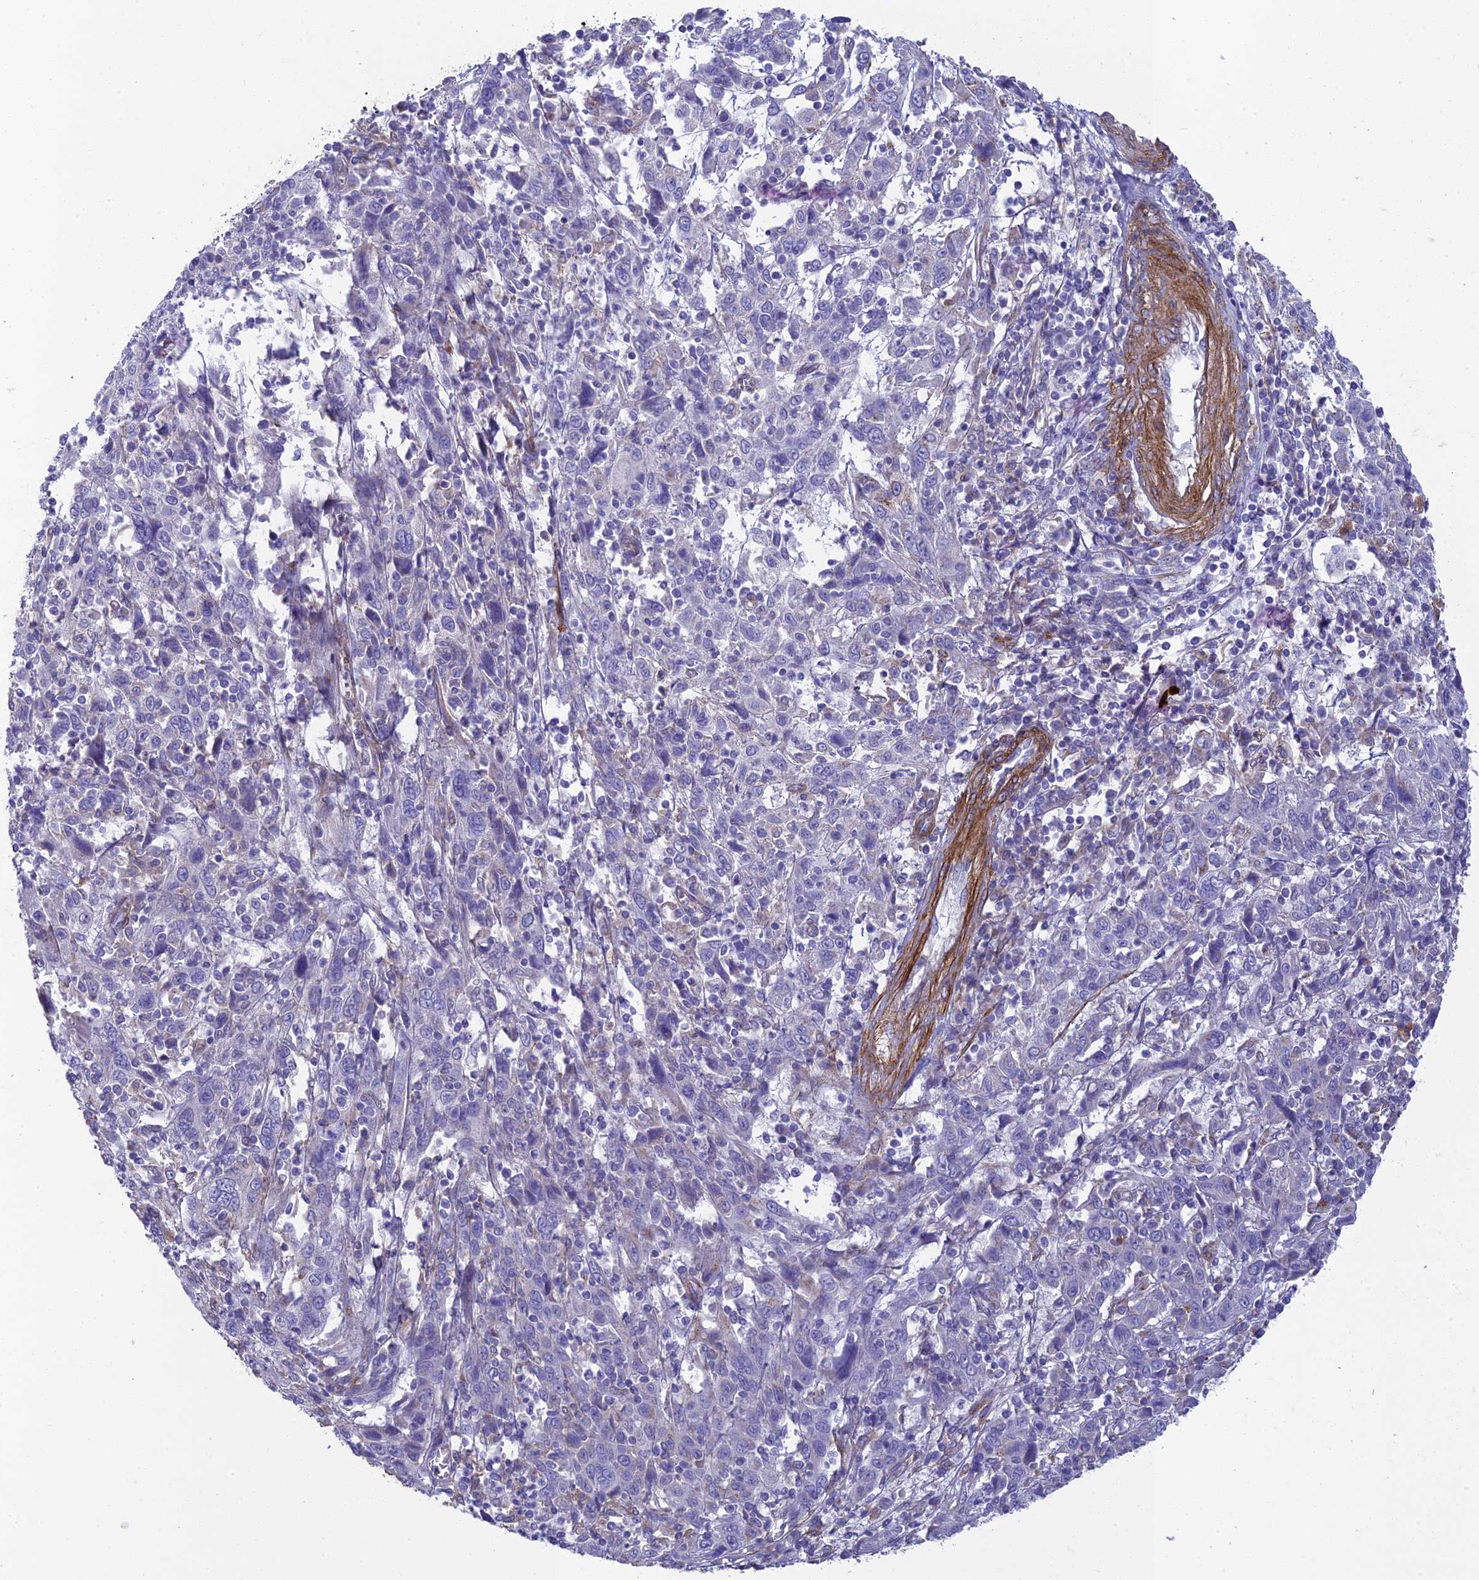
{"staining": {"intensity": "negative", "quantity": "none", "location": "none"}, "tissue": "cervical cancer", "cell_type": "Tumor cells", "image_type": "cancer", "snomed": [{"axis": "morphology", "description": "Squamous cell carcinoma, NOS"}, {"axis": "topography", "description": "Cervix"}], "caption": "Photomicrograph shows no significant protein expression in tumor cells of cervical cancer (squamous cell carcinoma).", "gene": "TNS1", "patient": {"sex": "female", "age": 46}}